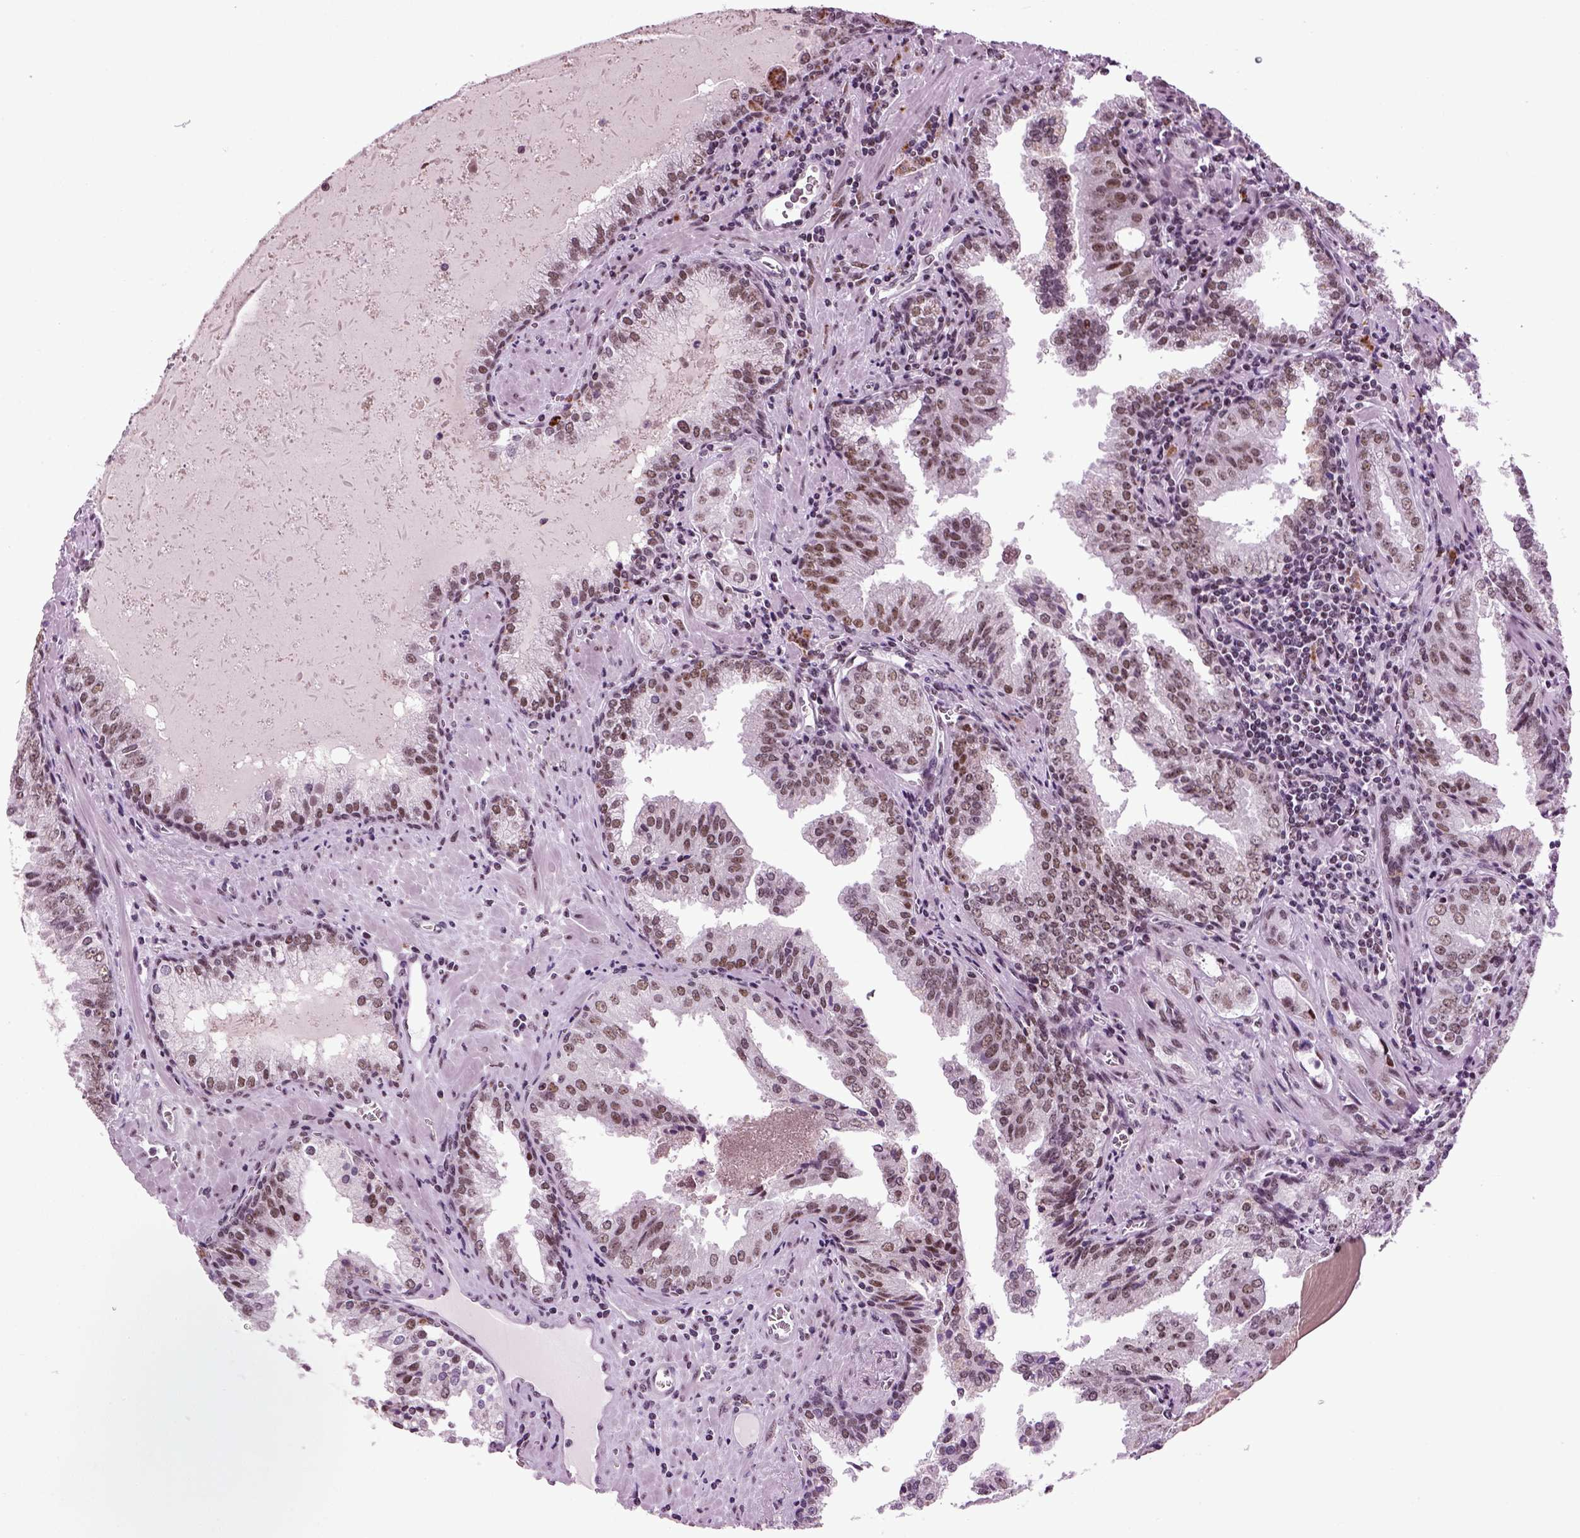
{"staining": {"intensity": "moderate", "quantity": "<25%", "location": "nuclear"}, "tissue": "prostate cancer", "cell_type": "Tumor cells", "image_type": "cancer", "snomed": [{"axis": "morphology", "description": "Adenocarcinoma, High grade"}, {"axis": "topography", "description": "Prostate"}], "caption": "Tumor cells exhibit moderate nuclear staining in approximately <25% of cells in high-grade adenocarcinoma (prostate).", "gene": "RCOR3", "patient": {"sex": "male", "age": 68}}